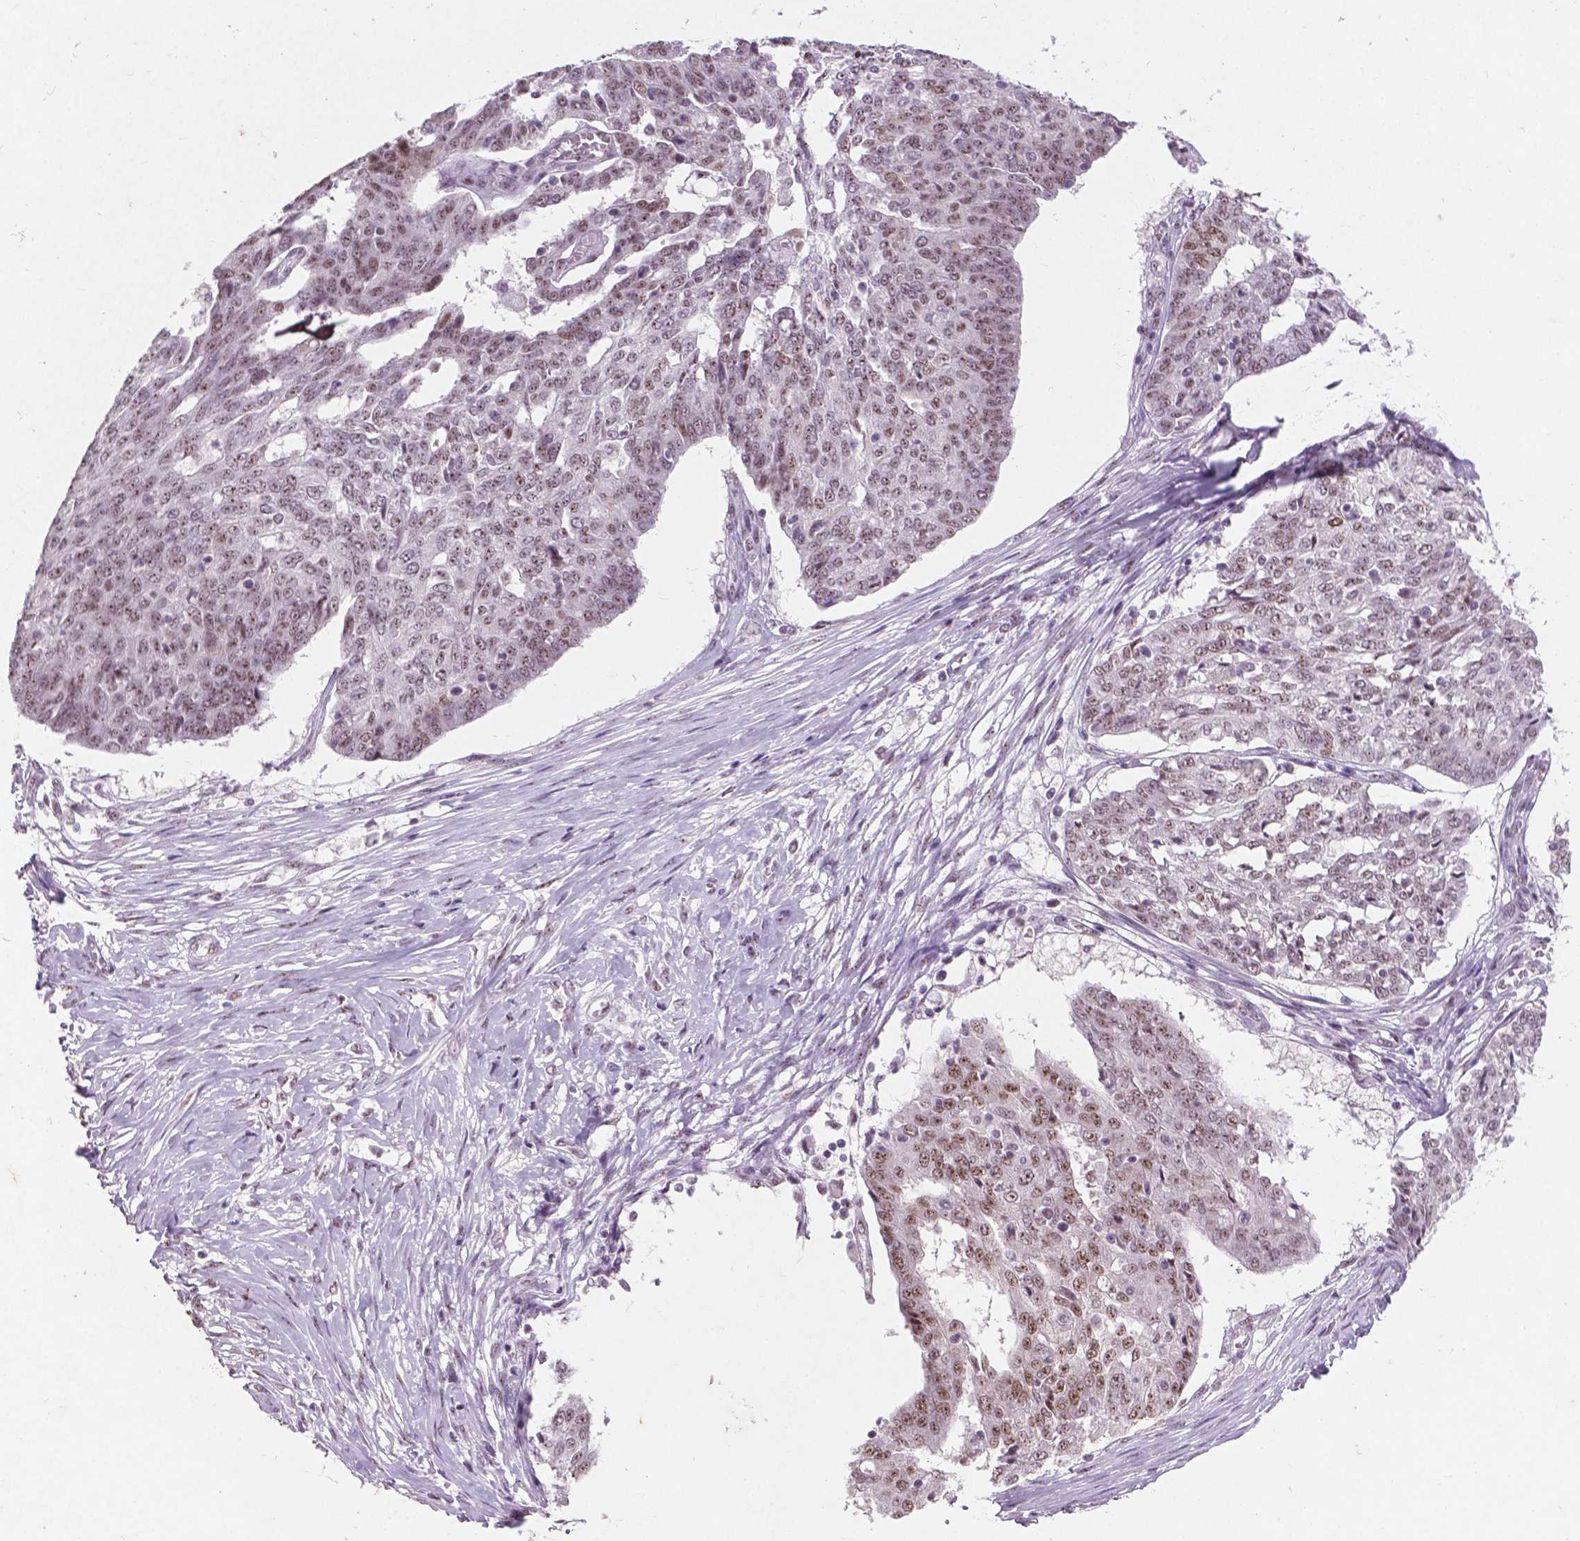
{"staining": {"intensity": "moderate", "quantity": "<25%", "location": "nuclear"}, "tissue": "ovarian cancer", "cell_type": "Tumor cells", "image_type": "cancer", "snomed": [{"axis": "morphology", "description": "Cystadenocarcinoma, serous, NOS"}, {"axis": "topography", "description": "Ovary"}], "caption": "Moderate nuclear positivity for a protein is present in about <25% of tumor cells of serous cystadenocarcinoma (ovarian) using immunohistochemistry (IHC).", "gene": "COIL", "patient": {"sex": "female", "age": 67}}